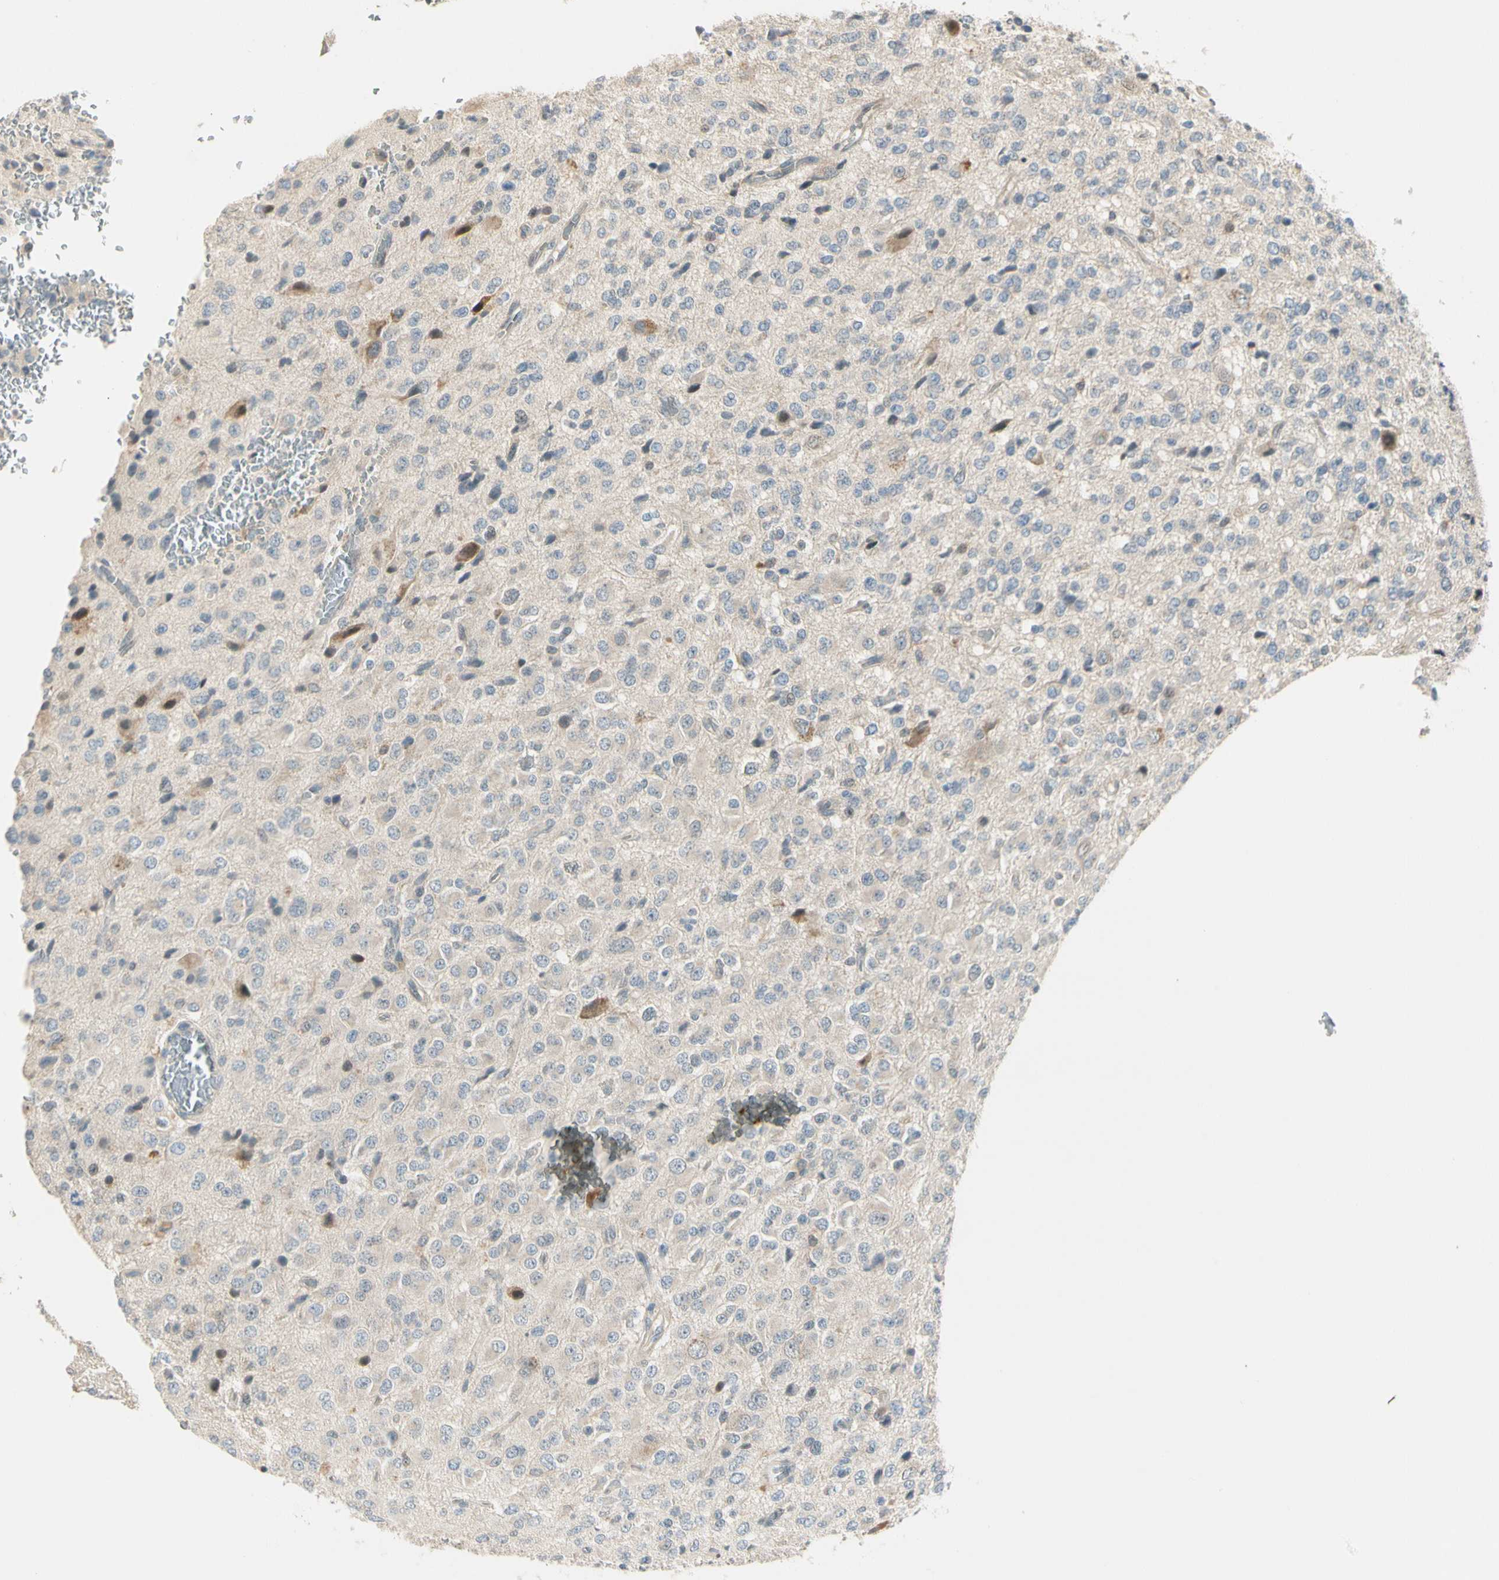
{"staining": {"intensity": "negative", "quantity": "none", "location": "none"}, "tissue": "glioma", "cell_type": "Tumor cells", "image_type": "cancer", "snomed": [{"axis": "morphology", "description": "Glioma, malignant, High grade"}, {"axis": "topography", "description": "pancreas cauda"}], "caption": "The IHC image has no significant expression in tumor cells of glioma tissue.", "gene": "PCDHB15", "patient": {"sex": "male", "age": 60}}